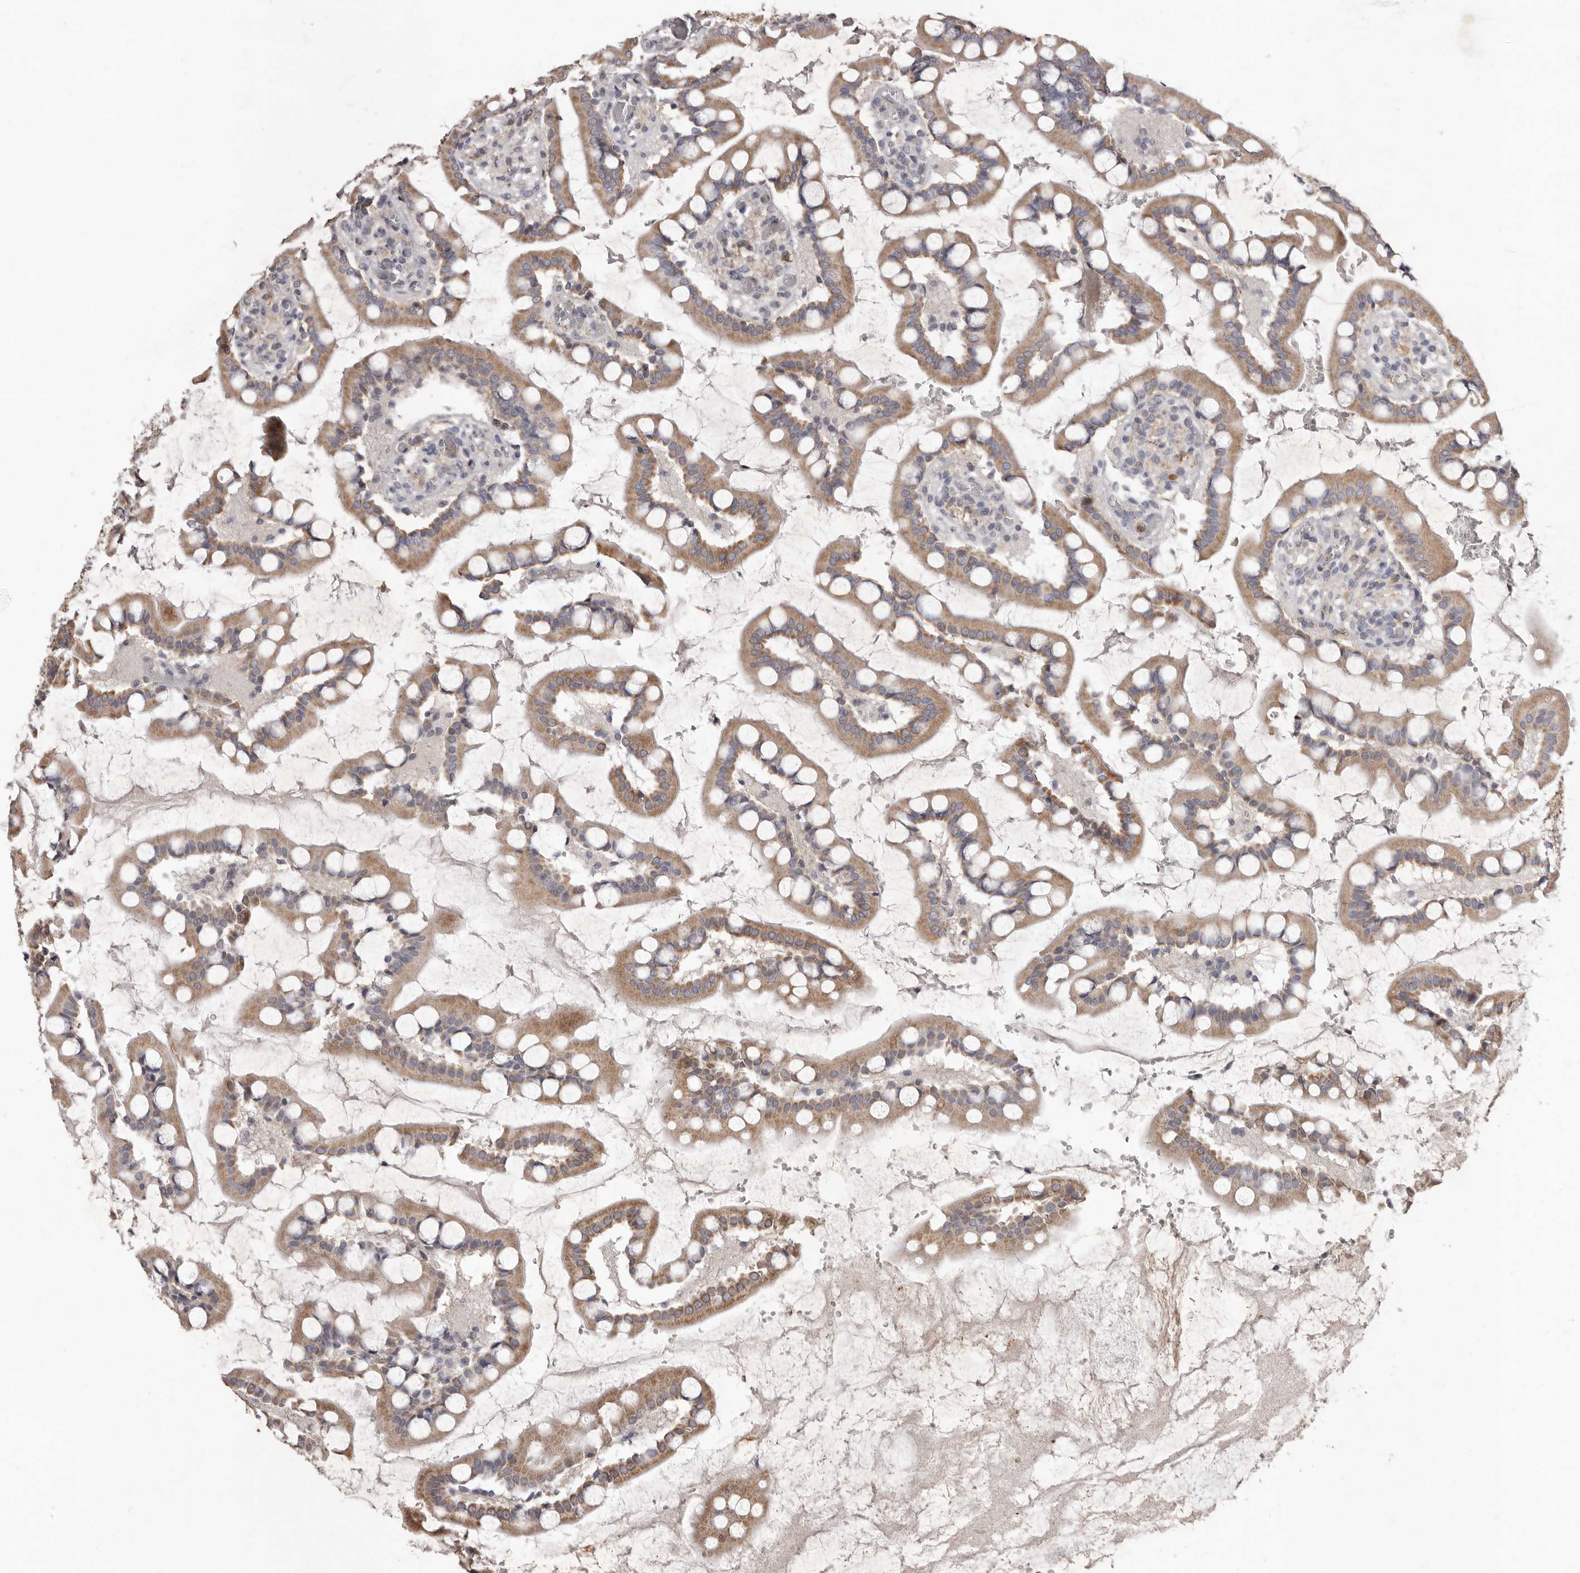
{"staining": {"intensity": "moderate", "quantity": ">75%", "location": "cytoplasmic/membranous"}, "tissue": "small intestine", "cell_type": "Glandular cells", "image_type": "normal", "snomed": [{"axis": "morphology", "description": "Normal tissue, NOS"}, {"axis": "topography", "description": "Small intestine"}], "caption": "Small intestine stained for a protein (brown) reveals moderate cytoplasmic/membranous positive staining in about >75% of glandular cells.", "gene": "CXCL14", "patient": {"sex": "male", "age": 52}}